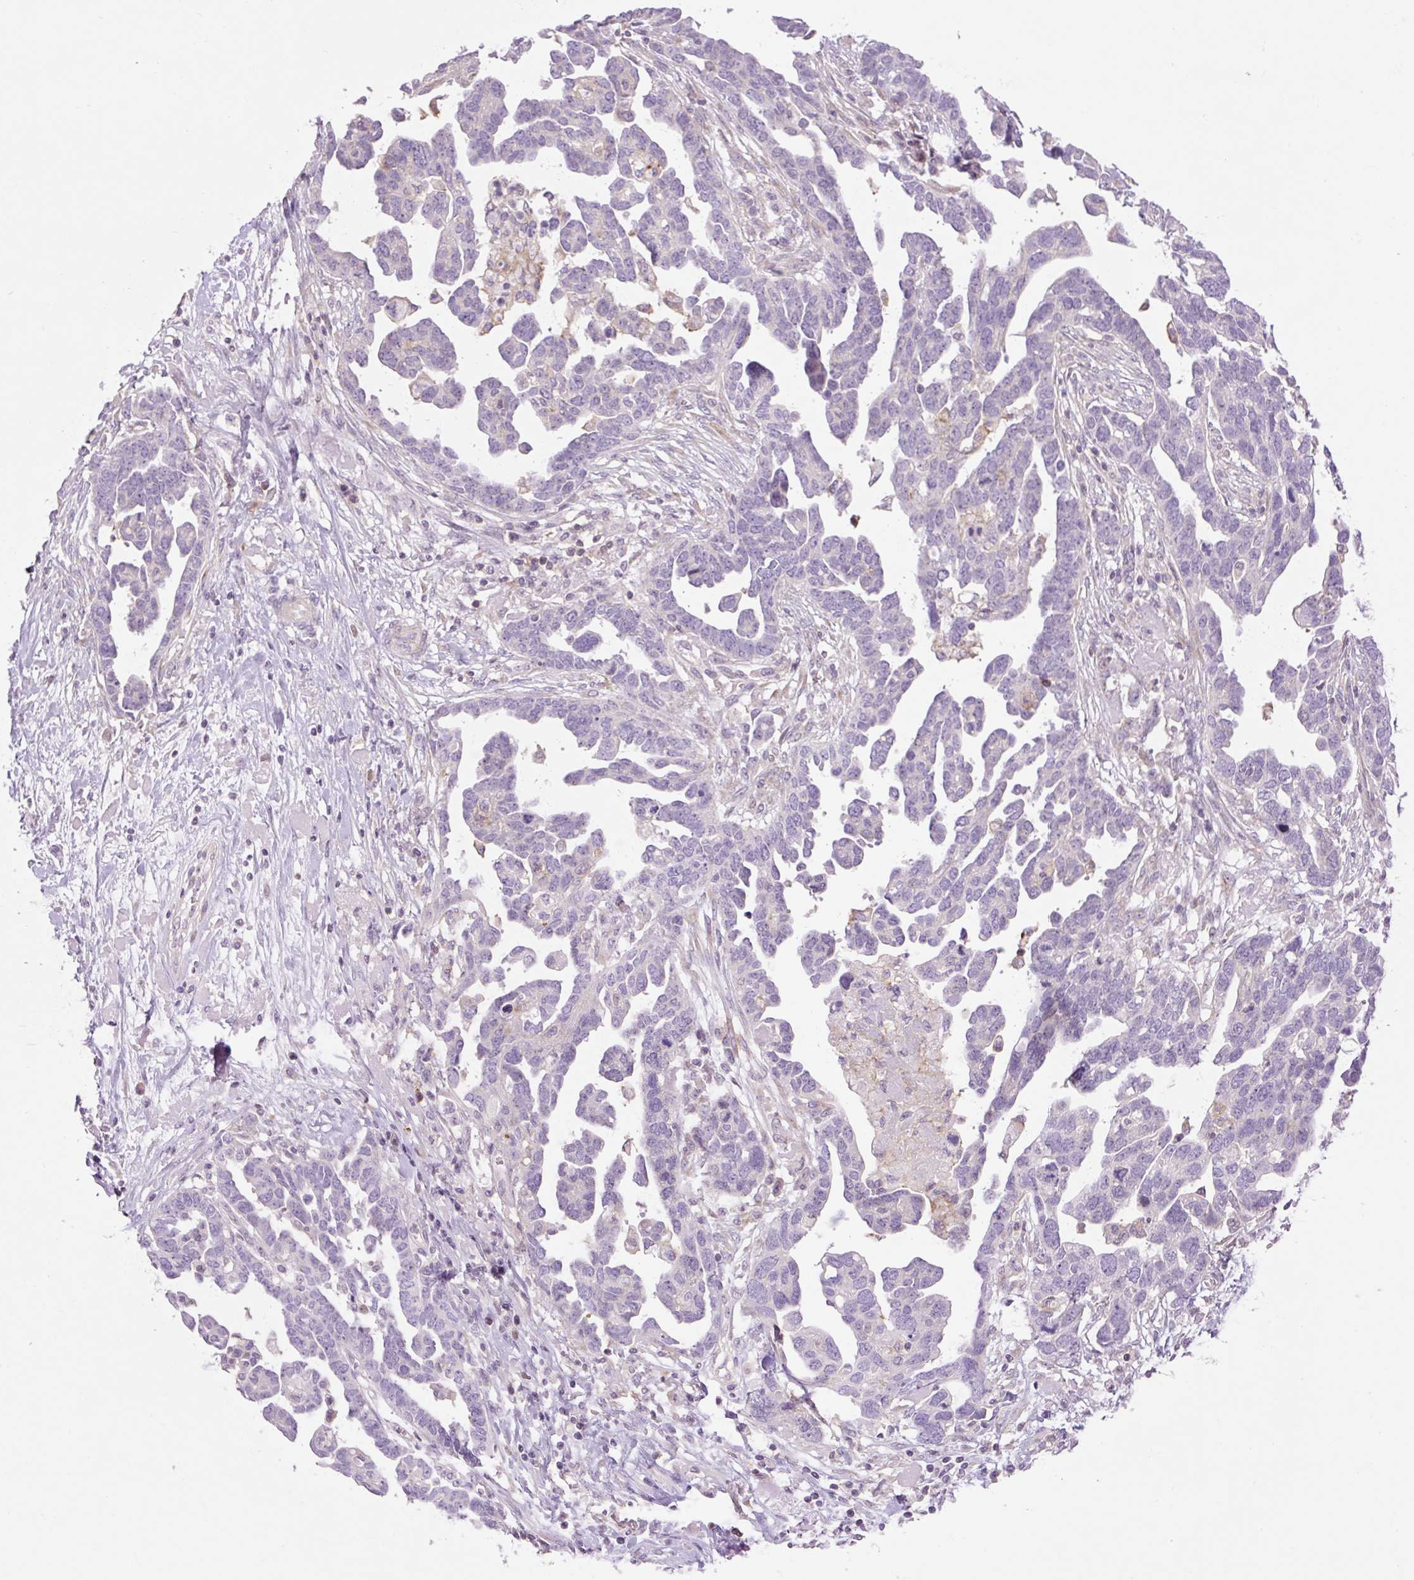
{"staining": {"intensity": "negative", "quantity": "none", "location": "none"}, "tissue": "ovarian cancer", "cell_type": "Tumor cells", "image_type": "cancer", "snomed": [{"axis": "morphology", "description": "Cystadenocarcinoma, serous, NOS"}, {"axis": "topography", "description": "Ovary"}], "caption": "A high-resolution histopathology image shows immunohistochemistry staining of serous cystadenocarcinoma (ovarian), which demonstrates no significant expression in tumor cells.", "gene": "GRID2", "patient": {"sex": "female", "age": 54}}